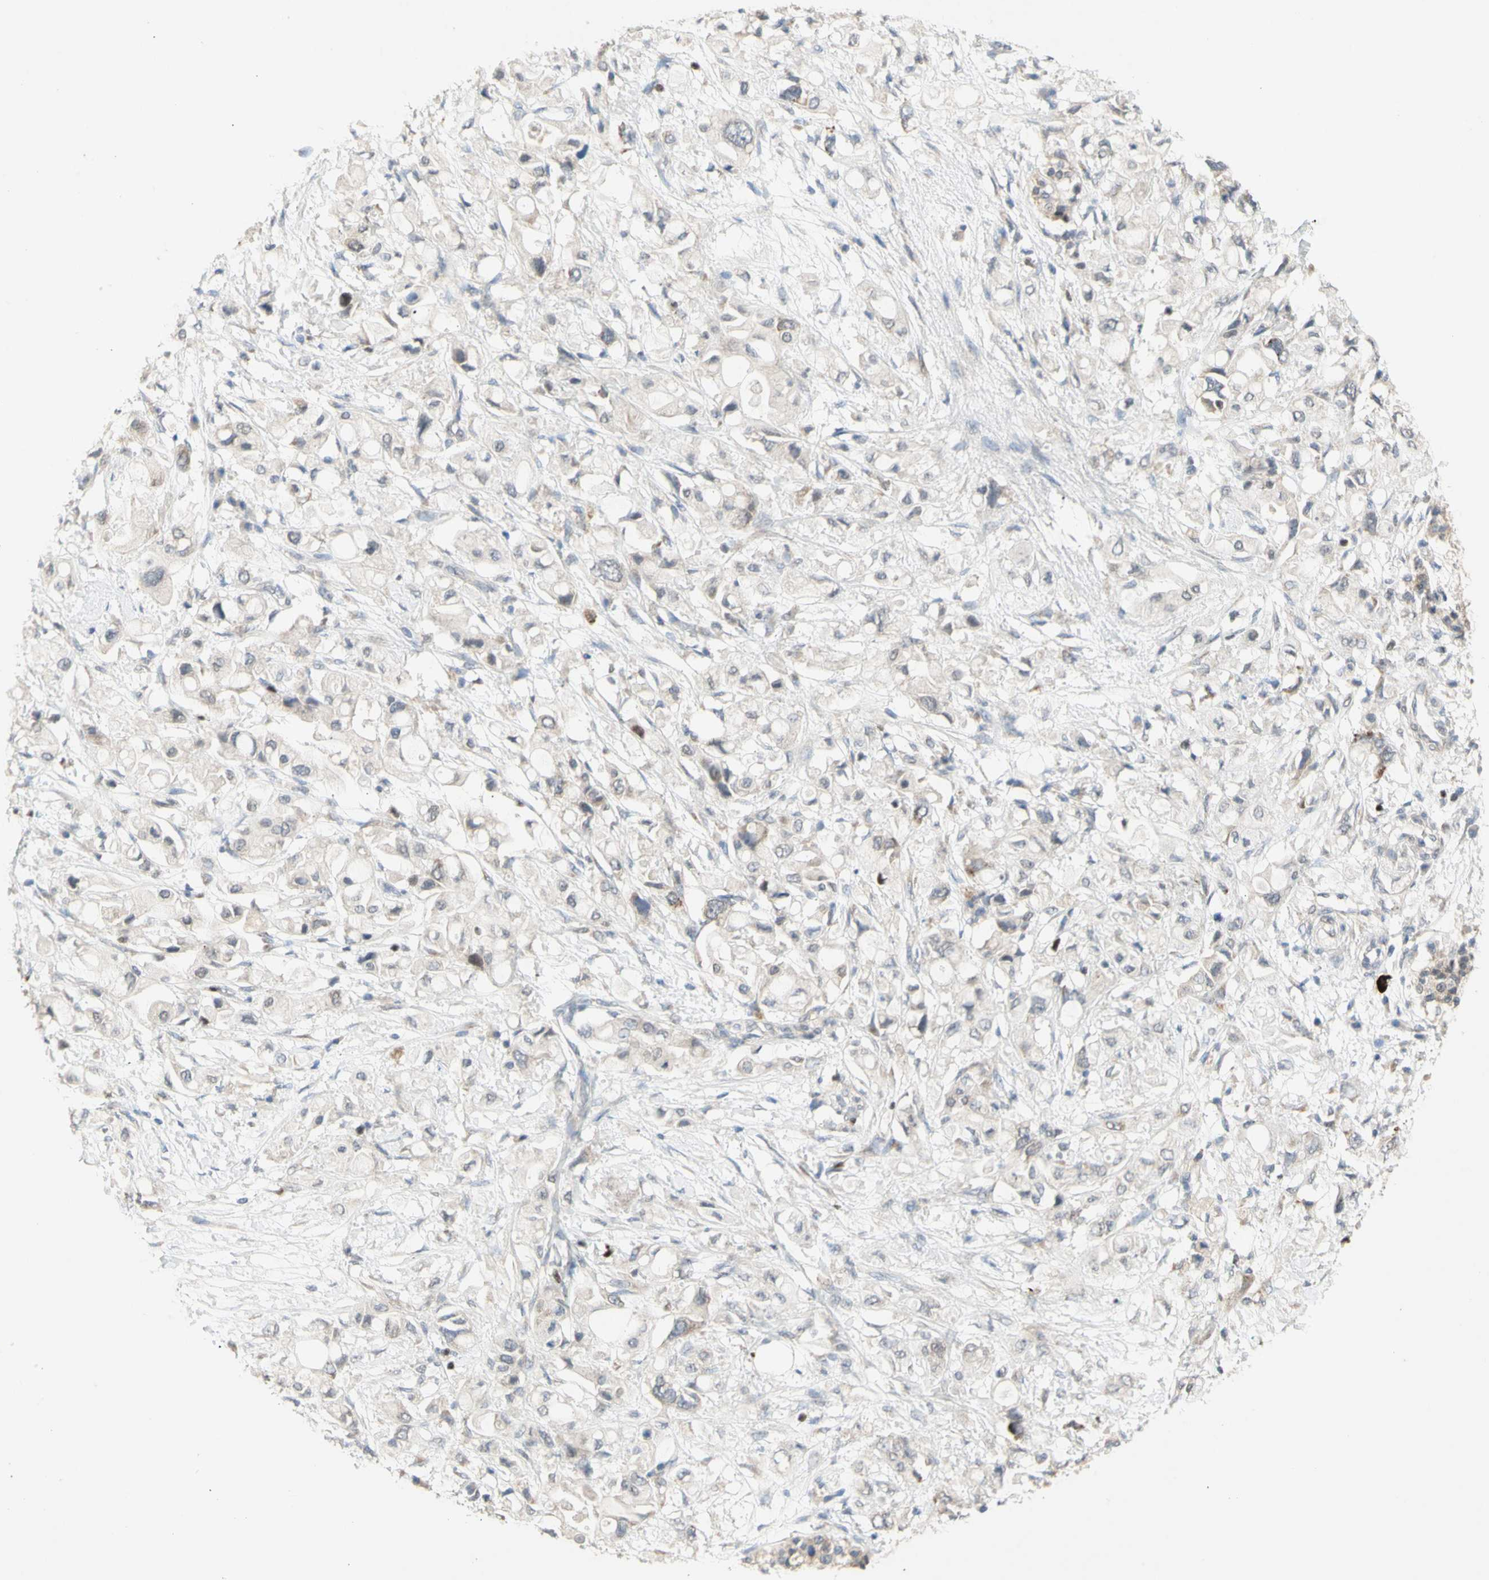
{"staining": {"intensity": "negative", "quantity": "none", "location": "none"}, "tissue": "pancreatic cancer", "cell_type": "Tumor cells", "image_type": "cancer", "snomed": [{"axis": "morphology", "description": "Adenocarcinoma, NOS"}, {"axis": "topography", "description": "Pancreas"}], "caption": "This is a micrograph of immunohistochemistry staining of pancreatic adenocarcinoma, which shows no expression in tumor cells.", "gene": "NLRP1", "patient": {"sex": "female", "age": 56}}